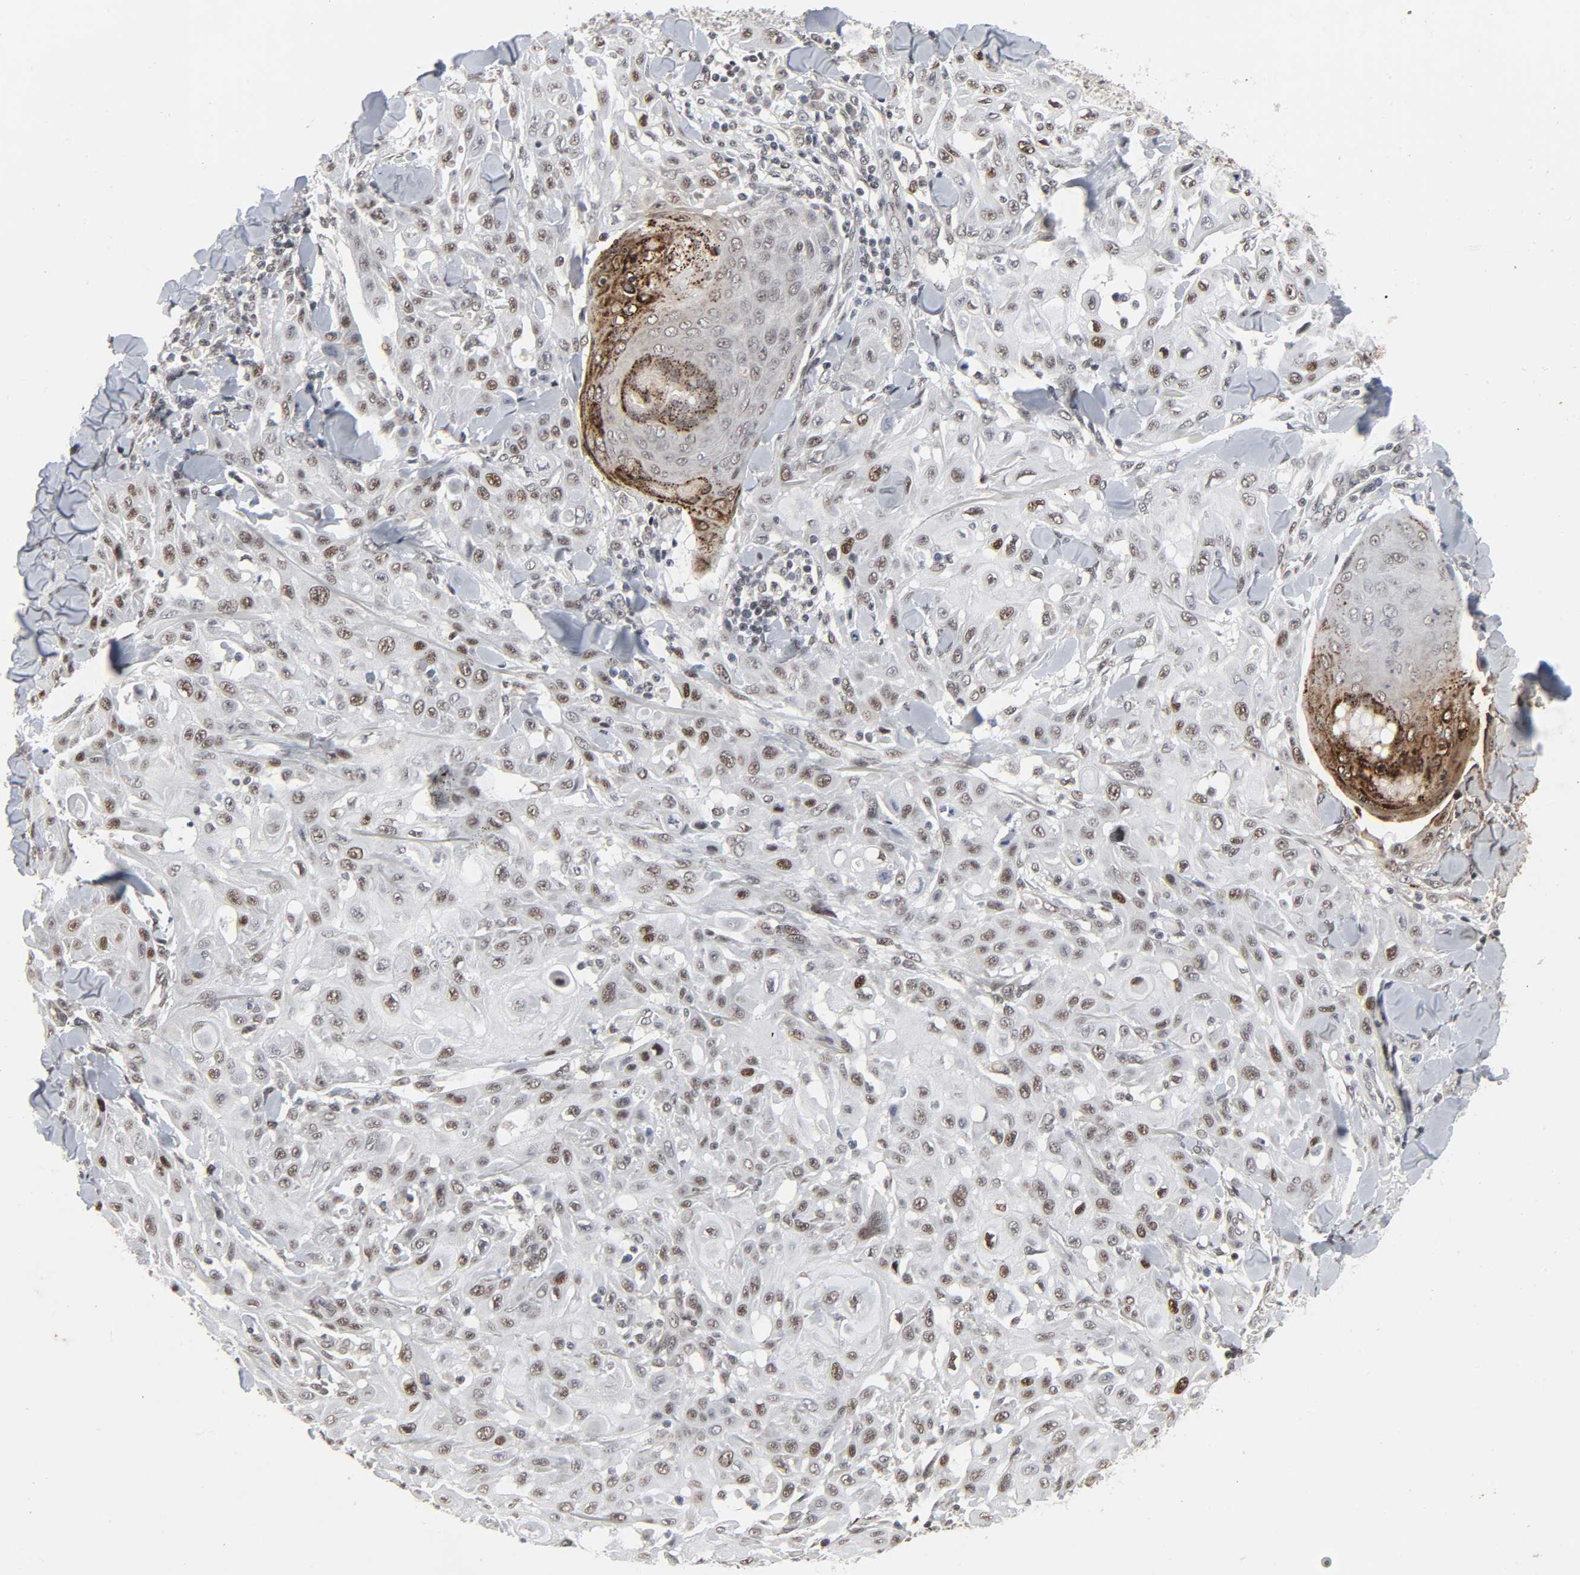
{"staining": {"intensity": "moderate", "quantity": ">75%", "location": "nuclear"}, "tissue": "skin cancer", "cell_type": "Tumor cells", "image_type": "cancer", "snomed": [{"axis": "morphology", "description": "Squamous cell carcinoma, NOS"}, {"axis": "topography", "description": "Skin"}], "caption": "High-magnification brightfield microscopy of skin cancer (squamous cell carcinoma) stained with DAB (brown) and counterstained with hematoxylin (blue). tumor cells exhibit moderate nuclear staining is present in approximately>75% of cells. The staining was performed using DAB (3,3'-diaminobenzidine), with brown indicating positive protein expression. Nuclei are stained blue with hematoxylin.", "gene": "MUC1", "patient": {"sex": "male", "age": 24}}